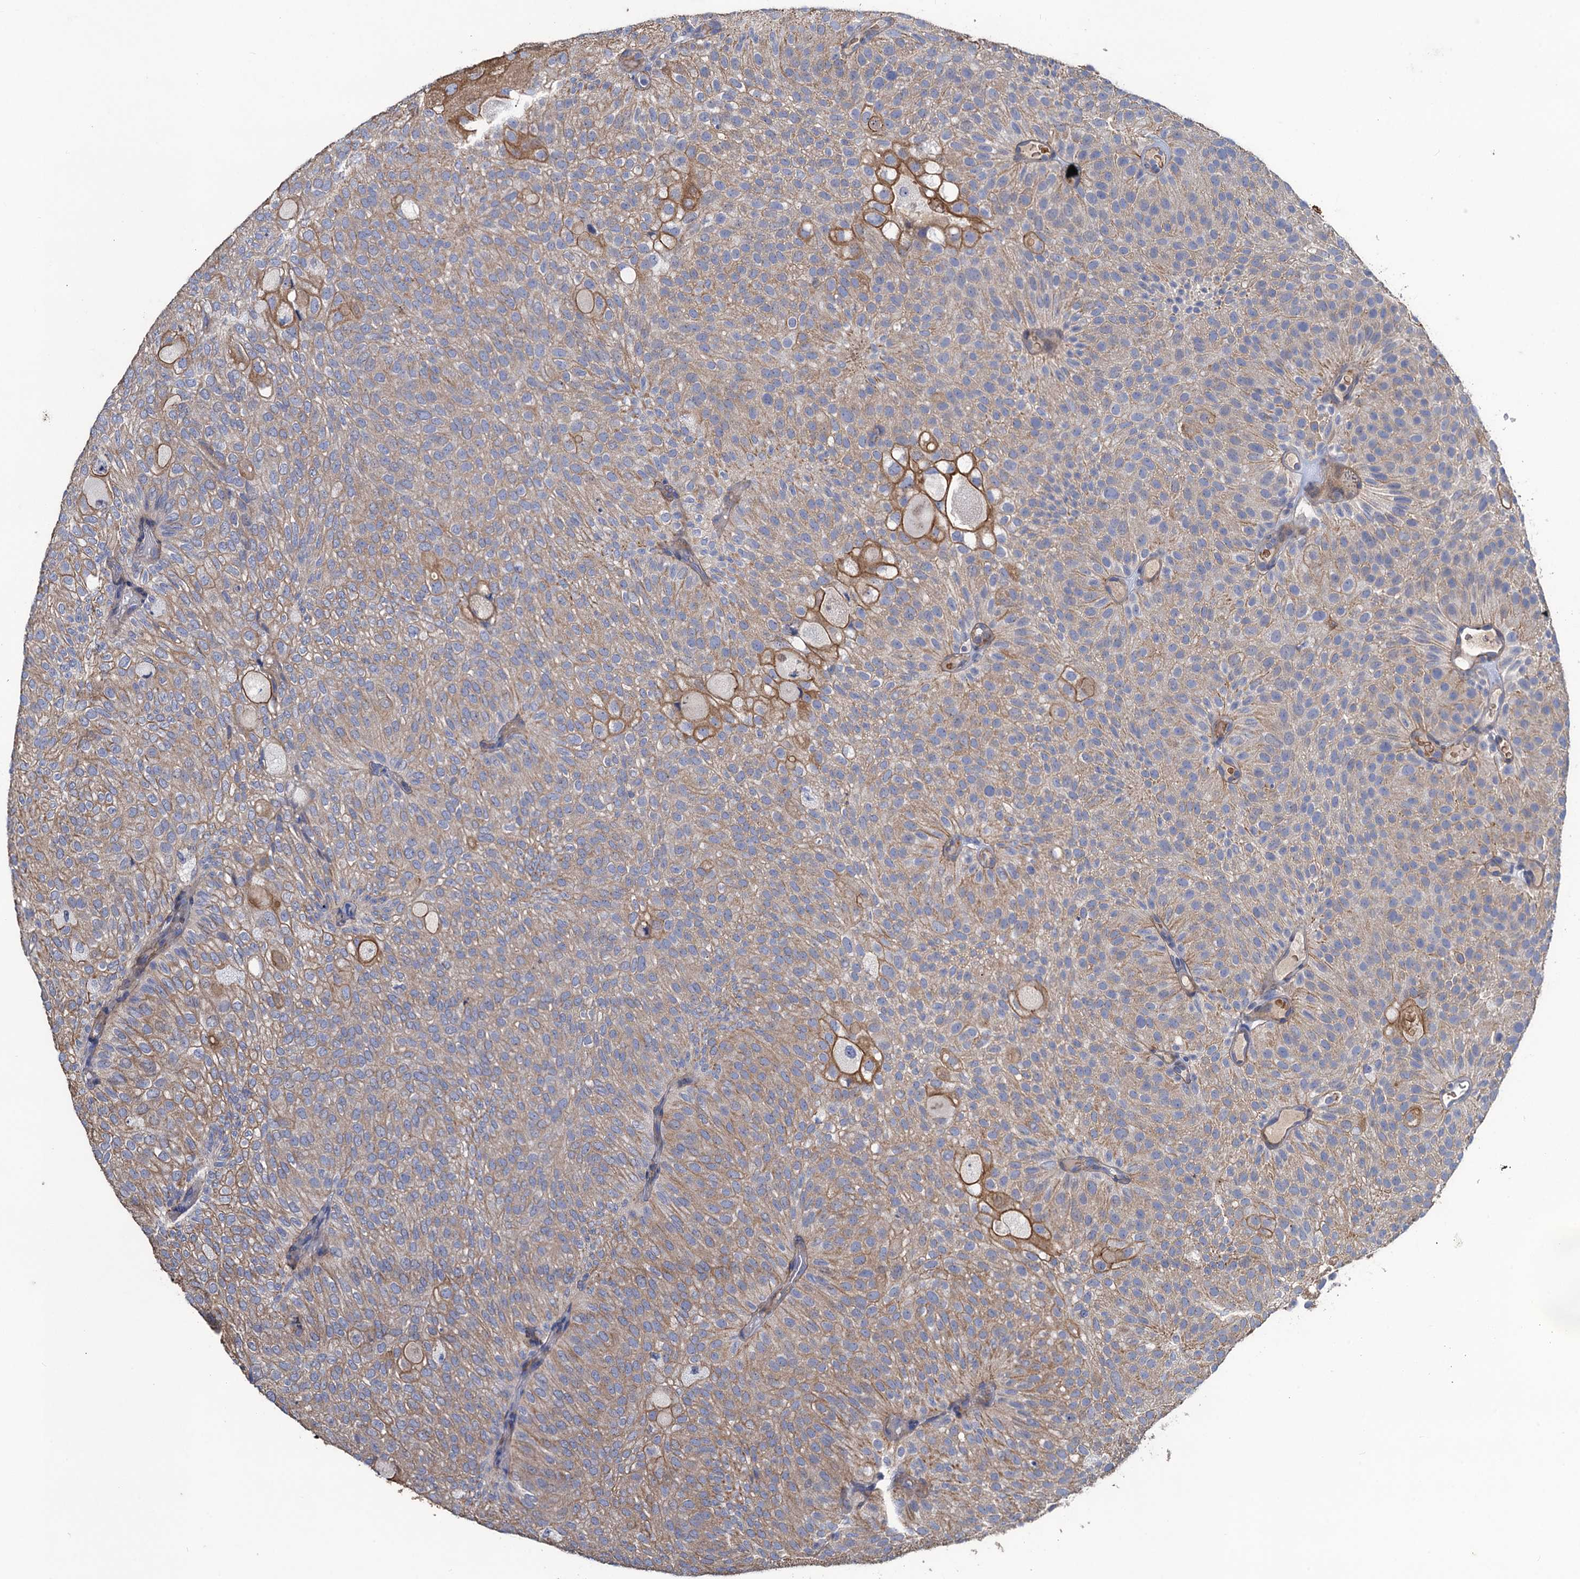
{"staining": {"intensity": "moderate", "quantity": ">75%", "location": "cytoplasmic/membranous"}, "tissue": "urothelial cancer", "cell_type": "Tumor cells", "image_type": "cancer", "snomed": [{"axis": "morphology", "description": "Urothelial carcinoma, Low grade"}, {"axis": "topography", "description": "Urinary bladder"}], "caption": "Immunohistochemistry (IHC) of human low-grade urothelial carcinoma reveals medium levels of moderate cytoplasmic/membranous expression in approximately >75% of tumor cells.", "gene": "SMCO3", "patient": {"sex": "male", "age": 78}}